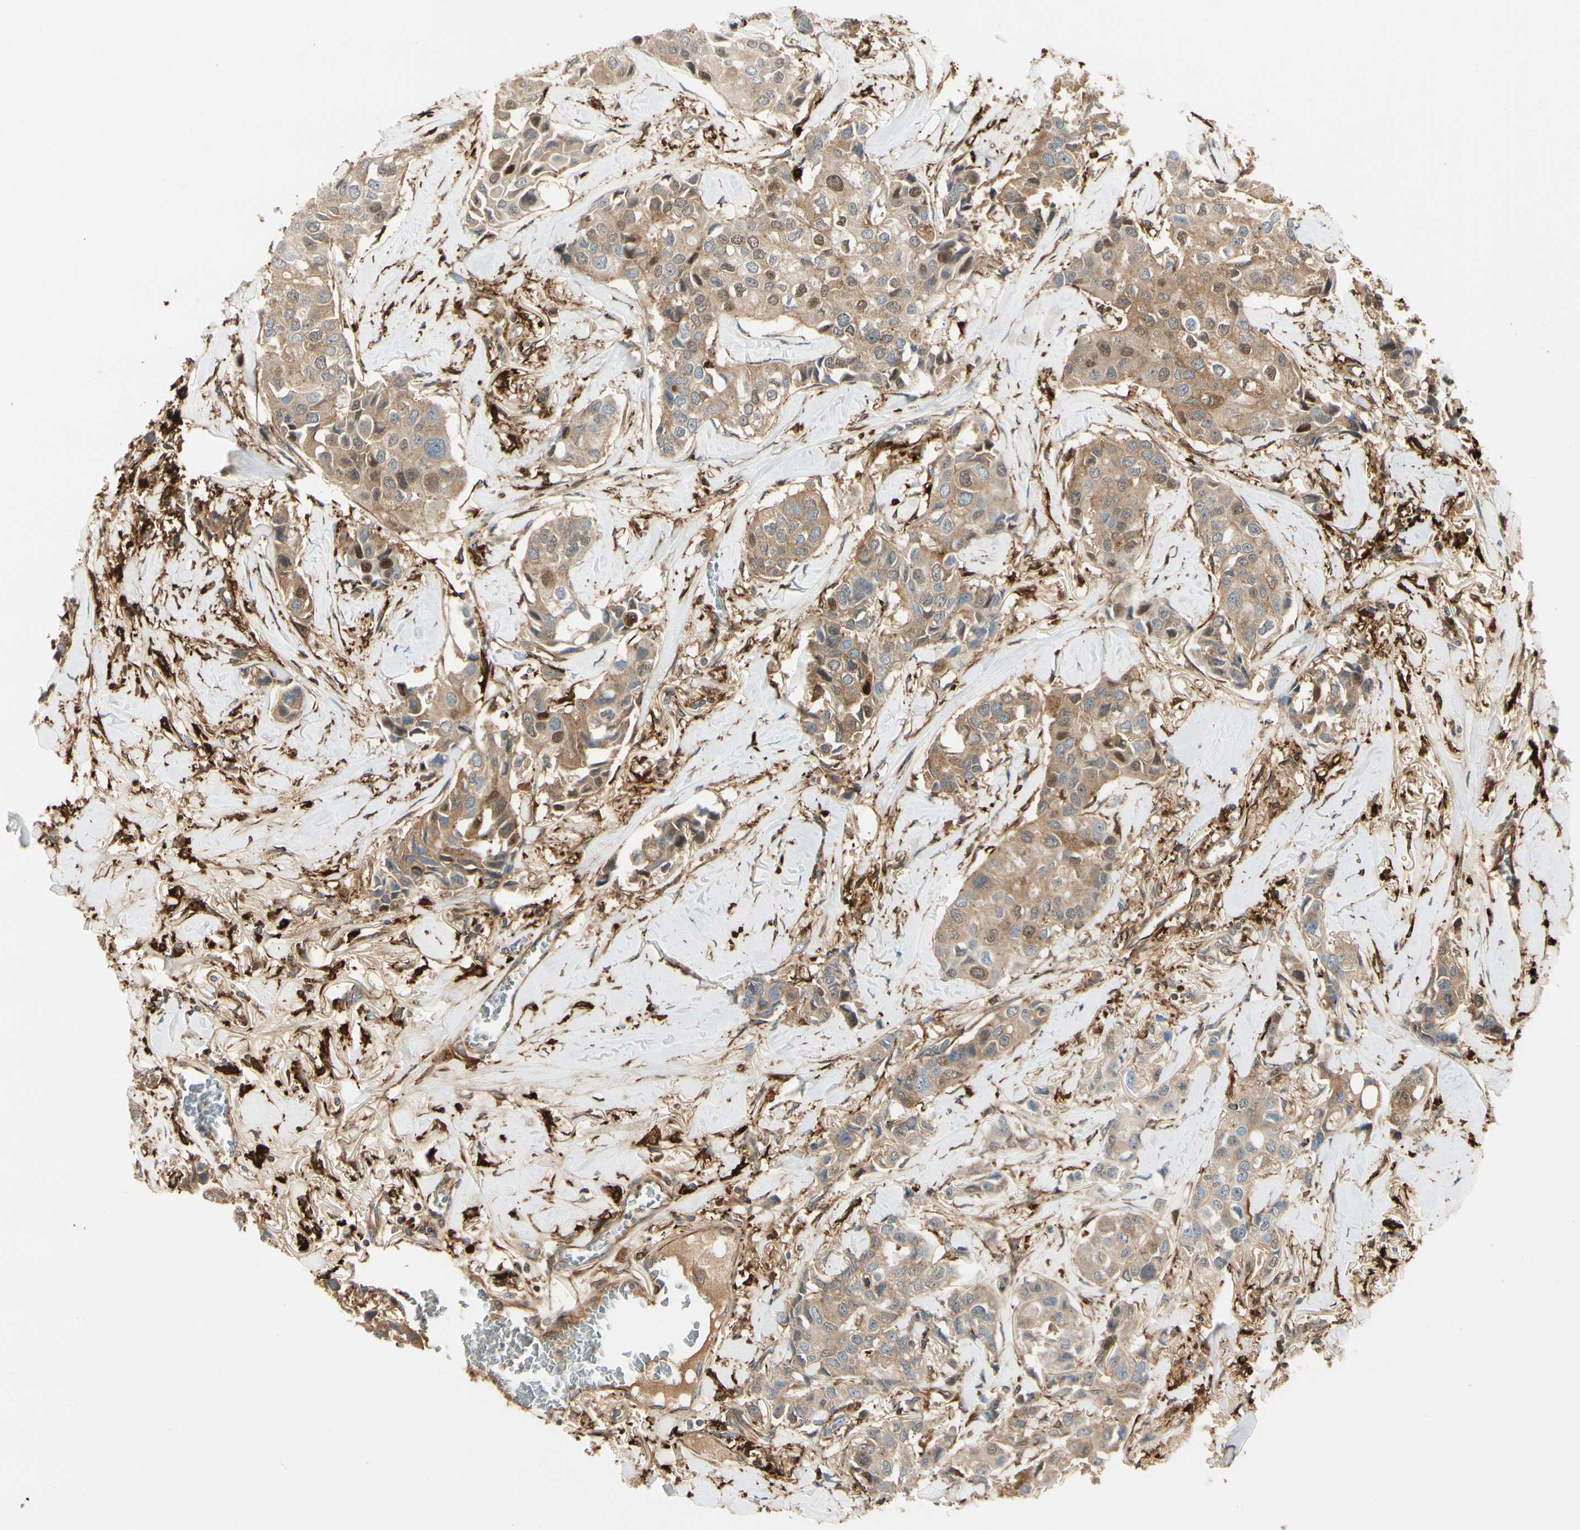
{"staining": {"intensity": "moderate", "quantity": ">75%", "location": "cytoplasmic/membranous,nuclear"}, "tissue": "breast cancer", "cell_type": "Tumor cells", "image_type": "cancer", "snomed": [{"axis": "morphology", "description": "Duct carcinoma"}, {"axis": "topography", "description": "Breast"}], "caption": "High-magnification brightfield microscopy of infiltrating ductal carcinoma (breast) stained with DAB (3,3'-diaminobenzidine) (brown) and counterstained with hematoxylin (blue). tumor cells exhibit moderate cytoplasmic/membranous and nuclear expression is present in about>75% of cells.", "gene": "FTH1", "patient": {"sex": "female", "age": 80}}